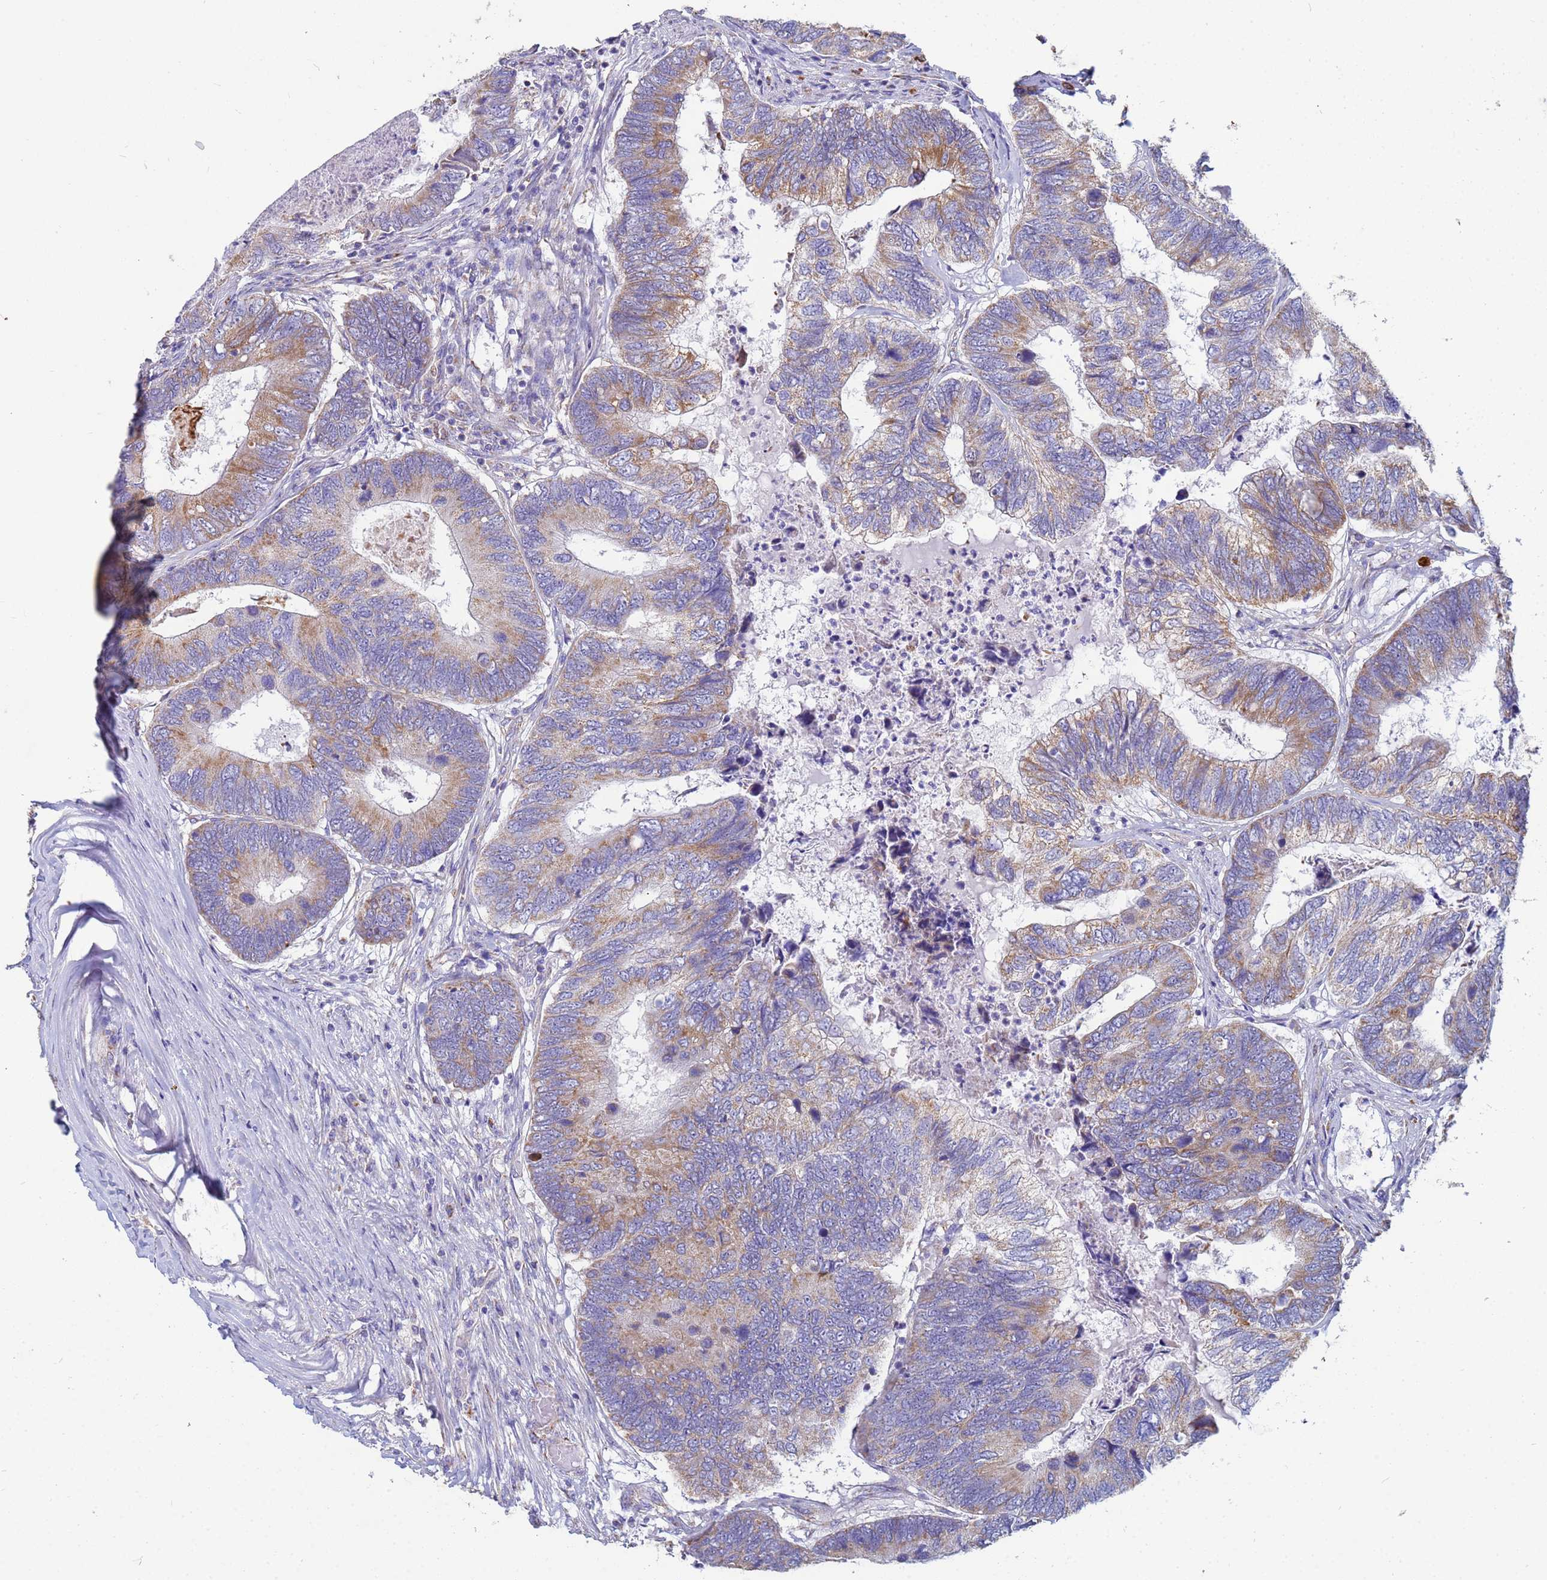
{"staining": {"intensity": "moderate", "quantity": "25%-75%", "location": "cytoplasmic/membranous"}, "tissue": "colorectal cancer", "cell_type": "Tumor cells", "image_type": "cancer", "snomed": [{"axis": "morphology", "description": "Adenocarcinoma, NOS"}, {"axis": "topography", "description": "Colon"}], "caption": "High-magnification brightfield microscopy of colorectal cancer stained with DAB (3,3'-diaminobenzidine) (brown) and counterstained with hematoxylin (blue). tumor cells exhibit moderate cytoplasmic/membranous expression is appreciated in about25%-75% of cells.", "gene": "UQCRH", "patient": {"sex": "female", "age": 67}}